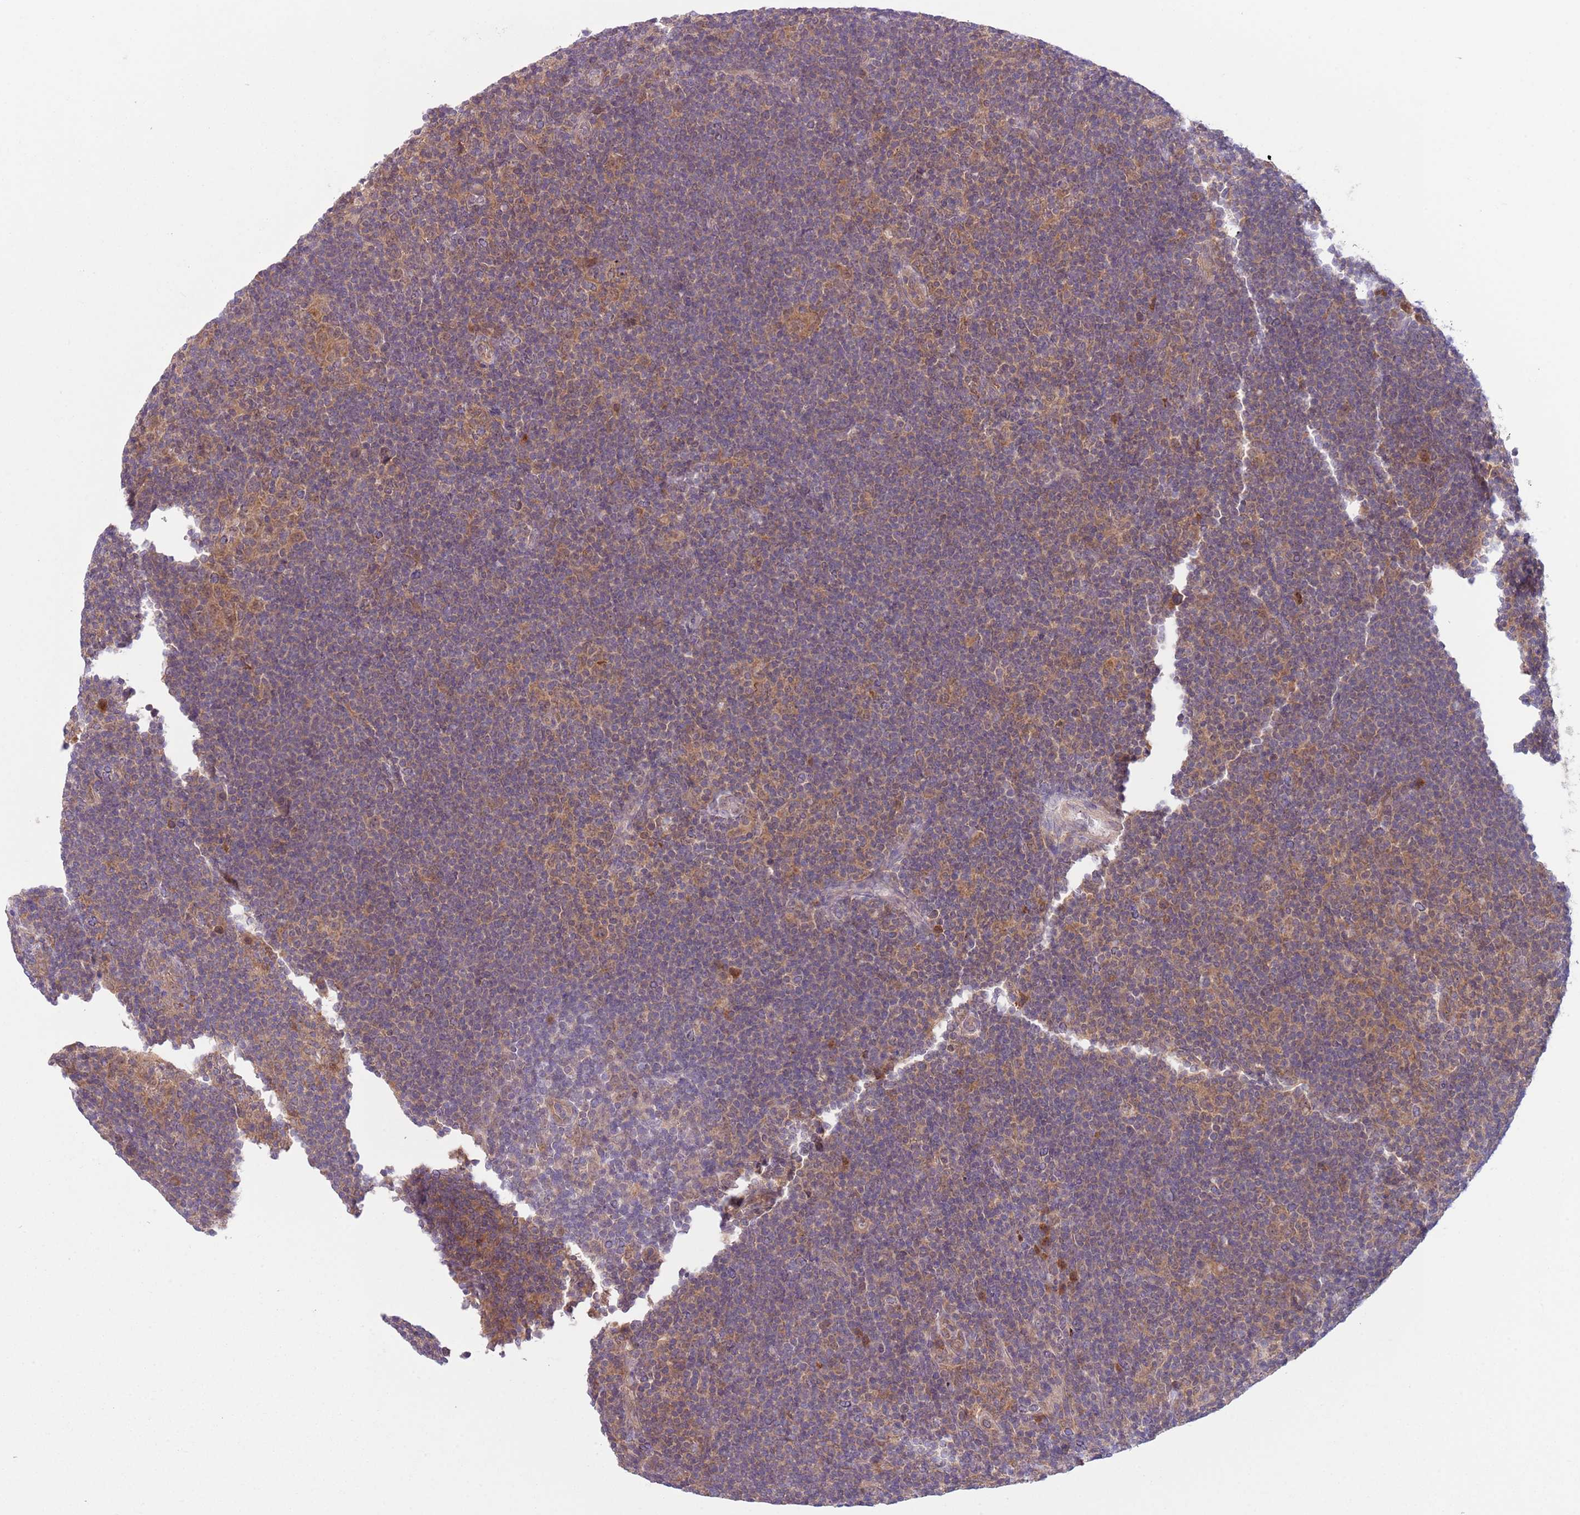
{"staining": {"intensity": "moderate", "quantity": ">75%", "location": "cytoplasmic/membranous"}, "tissue": "lymphoma", "cell_type": "Tumor cells", "image_type": "cancer", "snomed": [{"axis": "morphology", "description": "Hodgkin's disease, NOS"}, {"axis": "topography", "description": "Lymph node"}], "caption": "Immunohistochemical staining of human Hodgkin's disease demonstrates moderate cytoplasmic/membranous protein positivity in approximately >75% of tumor cells.", "gene": "COPE", "patient": {"sex": "female", "age": 57}}